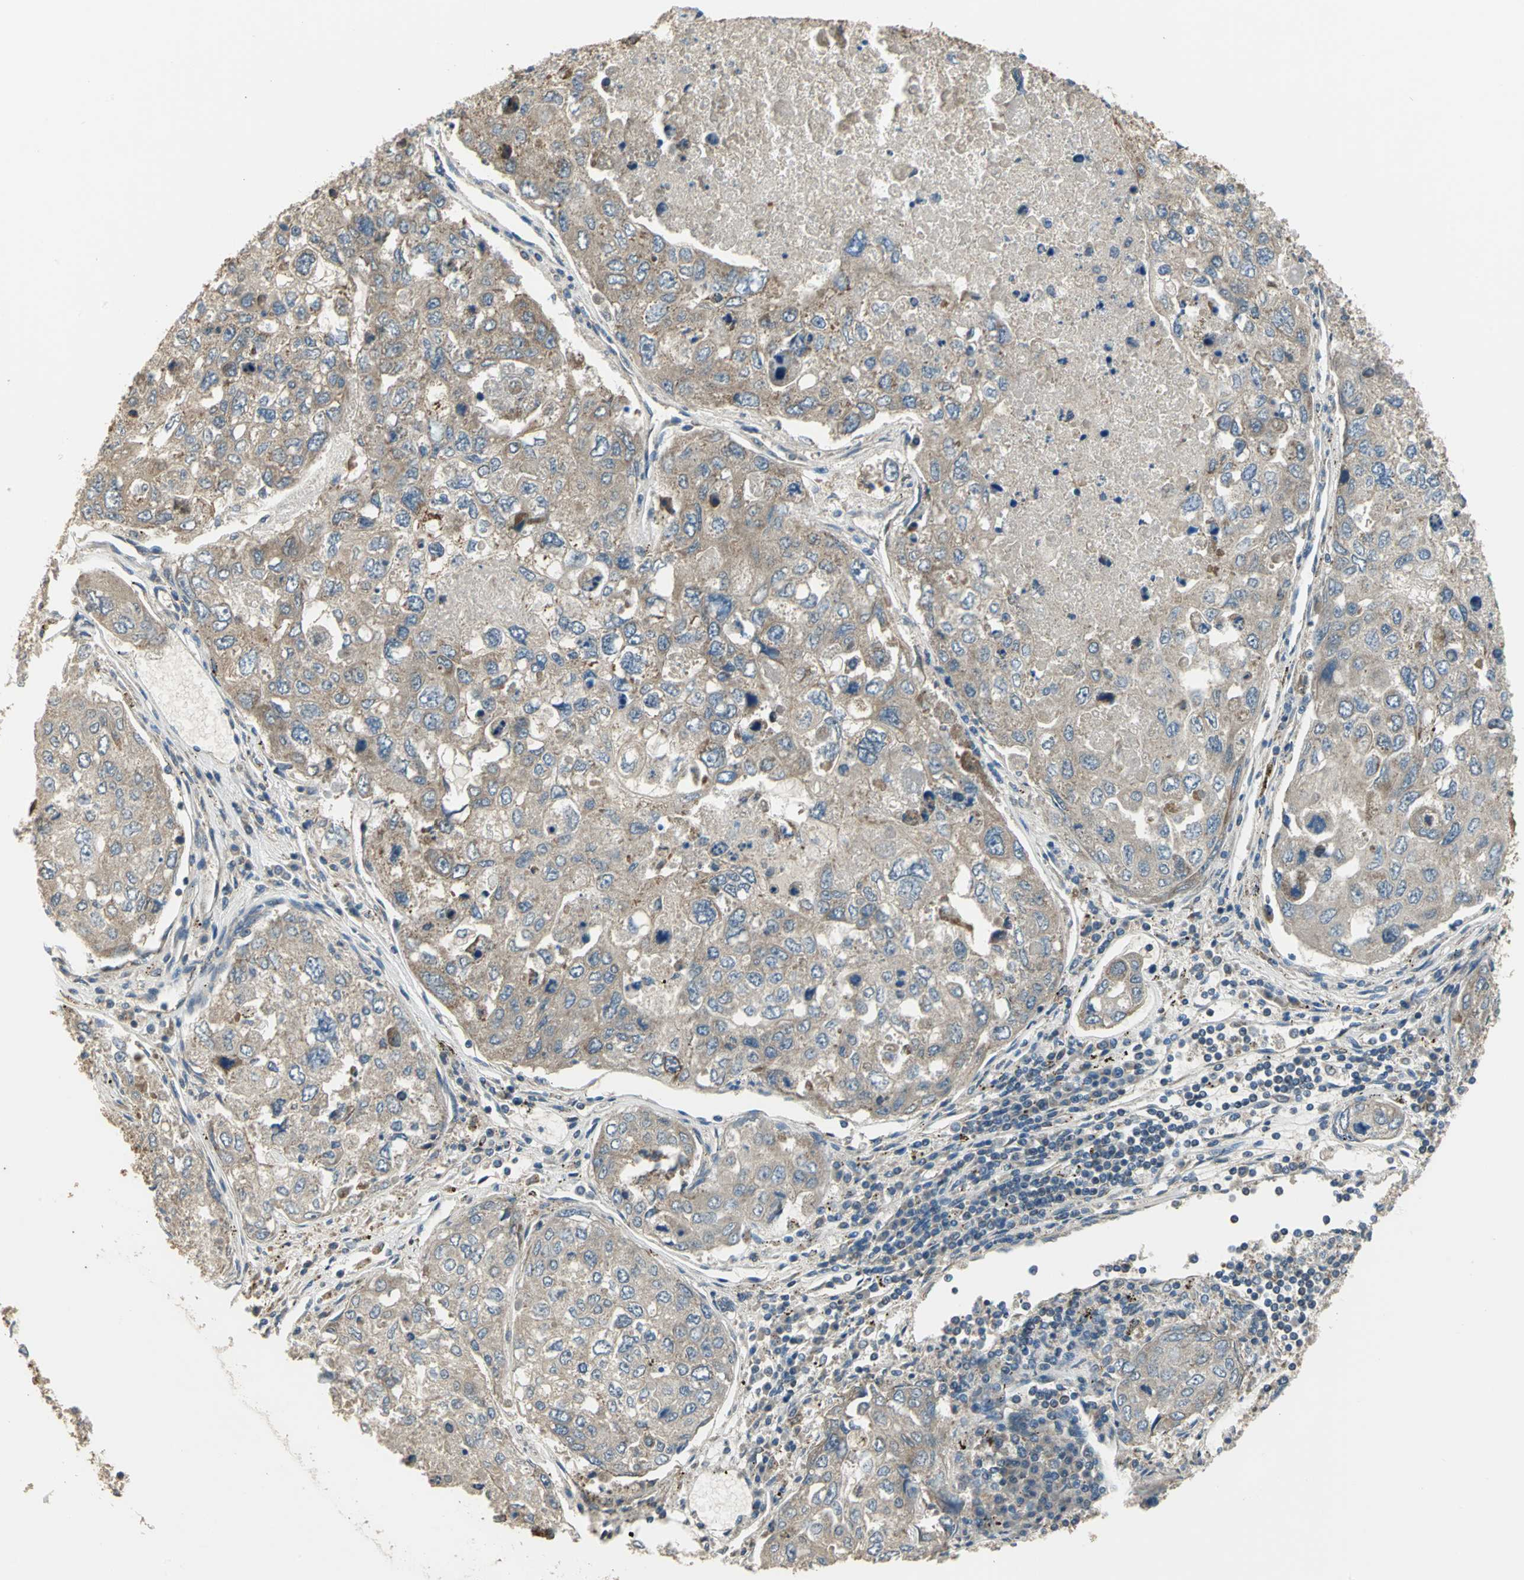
{"staining": {"intensity": "weak", "quantity": ">75%", "location": "cytoplasmic/membranous"}, "tissue": "urothelial cancer", "cell_type": "Tumor cells", "image_type": "cancer", "snomed": [{"axis": "morphology", "description": "Urothelial carcinoma, High grade"}, {"axis": "topography", "description": "Lymph node"}, {"axis": "topography", "description": "Urinary bladder"}], "caption": "A low amount of weak cytoplasmic/membranous expression is seen in about >75% of tumor cells in urothelial carcinoma (high-grade) tissue.", "gene": "TRAK1", "patient": {"sex": "male", "age": 51}}